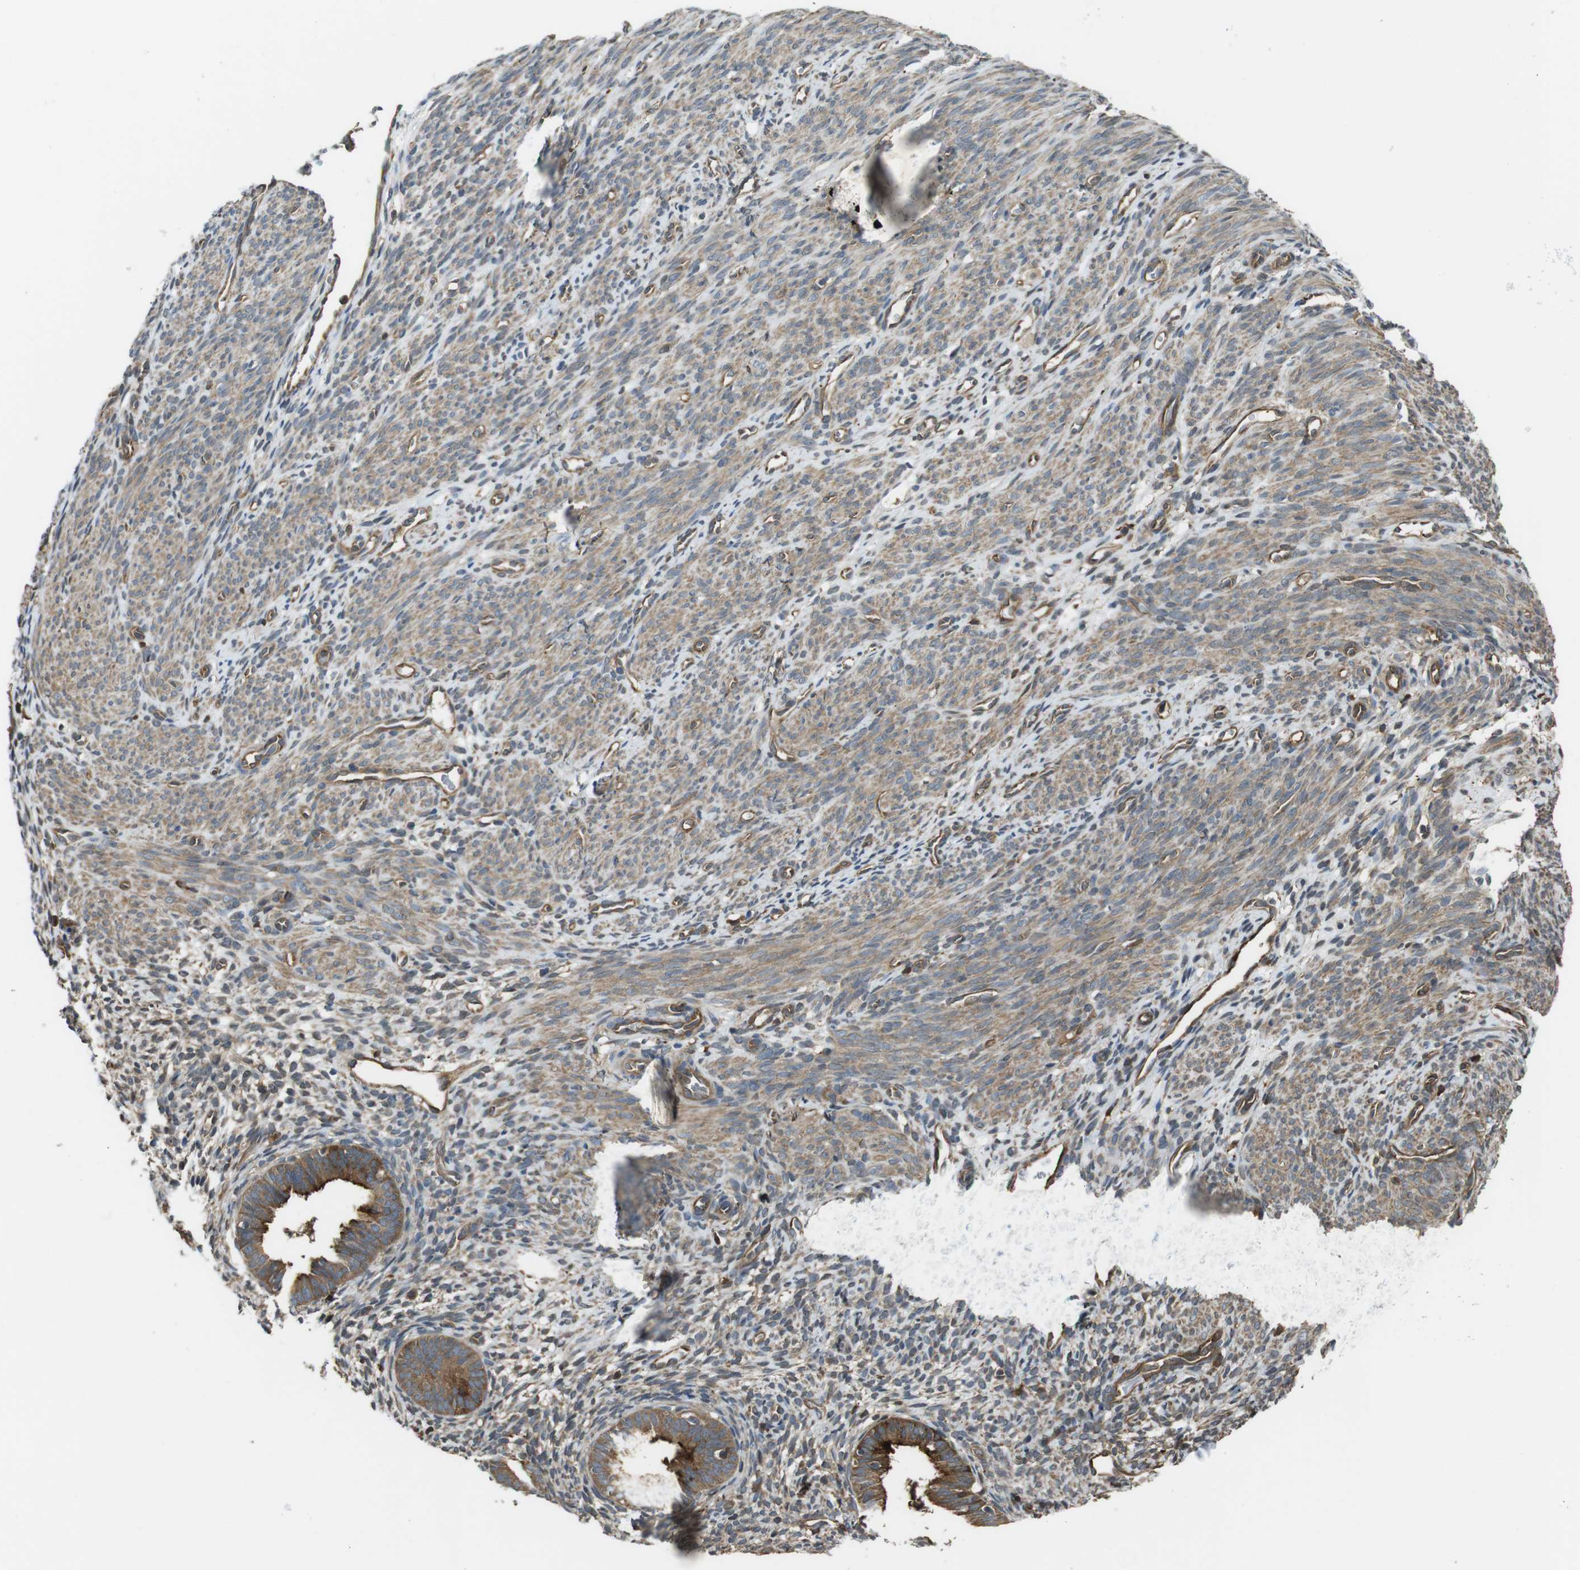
{"staining": {"intensity": "moderate", "quantity": ">75%", "location": "cytoplasmic/membranous"}, "tissue": "endometrium", "cell_type": "Cells in endometrial stroma", "image_type": "normal", "snomed": [{"axis": "morphology", "description": "Normal tissue, NOS"}, {"axis": "morphology", "description": "Adenocarcinoma, NOS"}, {"axis": "topography", "description": "Endometrium"}, {"axis": "topography", "description": "Ovary"}], "caption": "An image showing moderate cytoplasmic/membranous positivity in about >75% of cells in endometrial stroma in normal endometrium, as visualized by brown immunohistochemical staining.", "gene": "ARHGDIA", "patient": {"sex": "female", "age": 68}}